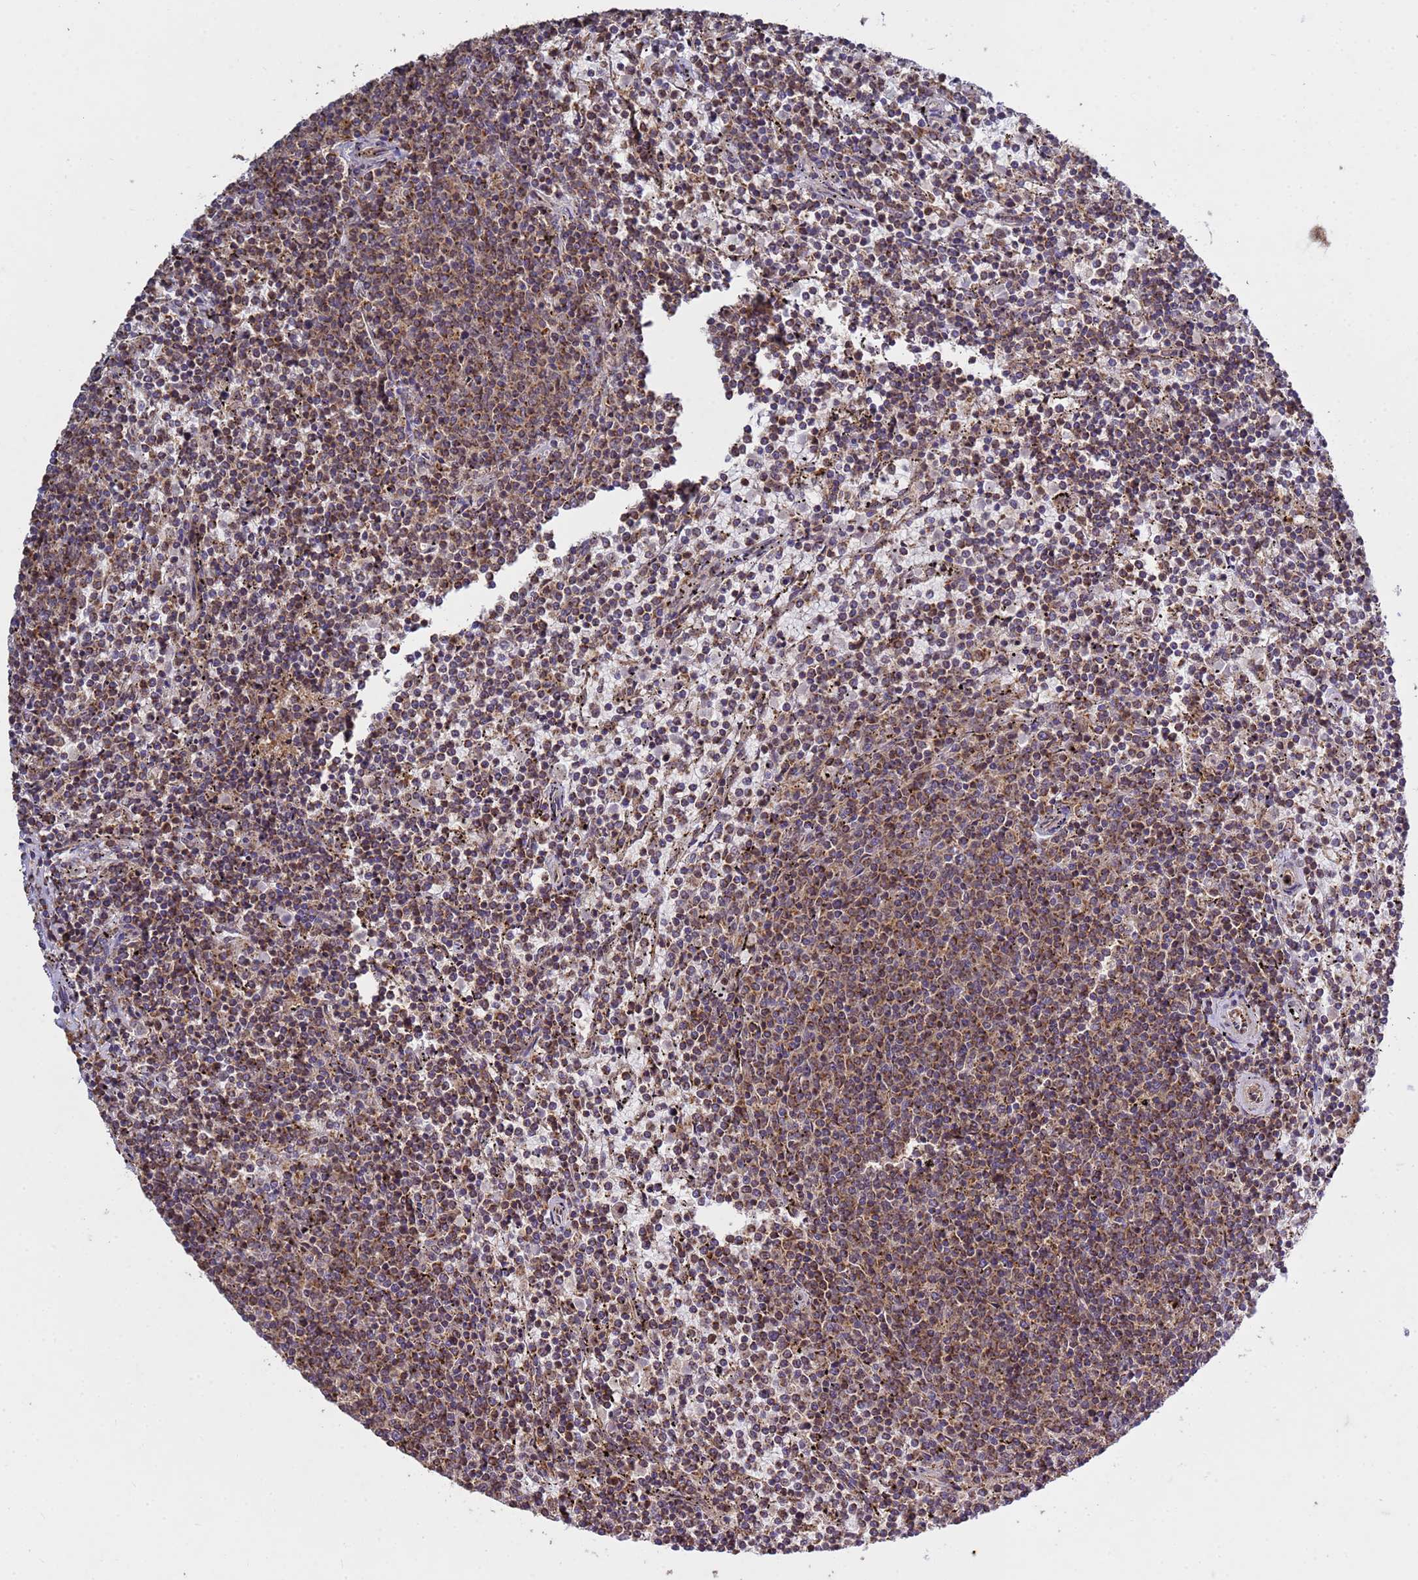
{"staining": {"intensity": "moderate", "quantity": "25%-75%", "location": "cytoplasmic/membranous"}, "tissue": "lymphoma", "cell_type": "Tumor cells", "image_type": "cancer", "snomed": [{"axis": "morphology", "description": "Malignant lymphoma, non-Hodgkin's type, Low grade"}, {"axis": "topography", "description": "Spleen"}], "caption": "This image exhibits immunohistochemistry staining of lymphoma, with medium moderate cytoplasmic/membranous staining in about 25%-75% of tumor cells.", "gene": "P2RX7", "patient": {"sex": "female", "age": 50}}